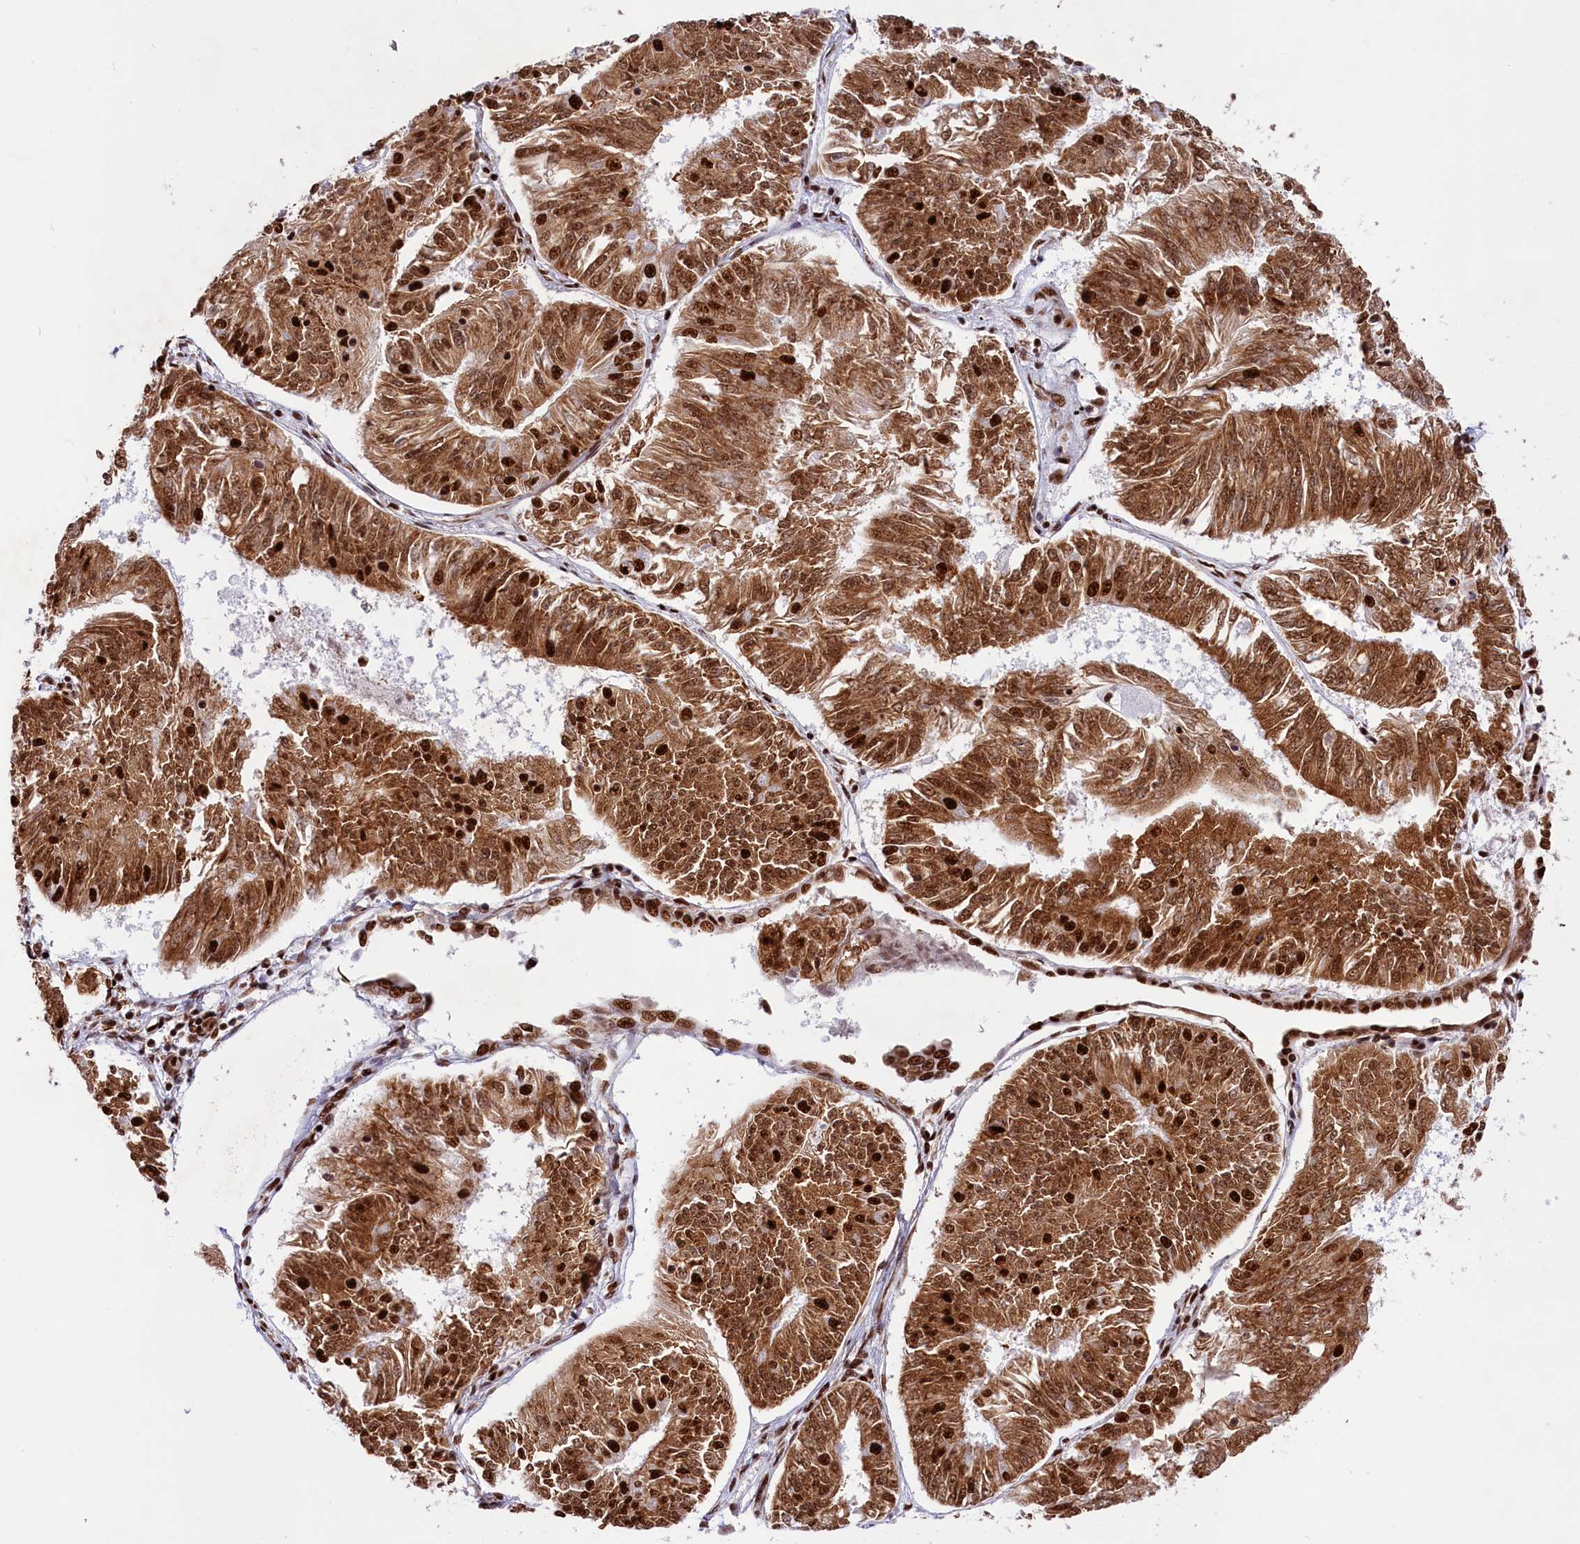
{"staining": {"intensity": "strong", "quantity": ">75%", "location": "cytoplasmic/membranous,nuclear"}, "tissue": "endometrial cancer", "cell_type": "Tumor cells", "image_type": "cancer", "snomed": [{"axis": "morphology", "description": "Adenocarcinoma, NOS"}, {"axis": "topography", "description": "Endometrium"}], "caption": "Endometrial cancer stained with a protein marker exhibits strong staining in tumor cells.", "gene": "SNRNP70", "patient": {"sex": "female", "age": 58}}